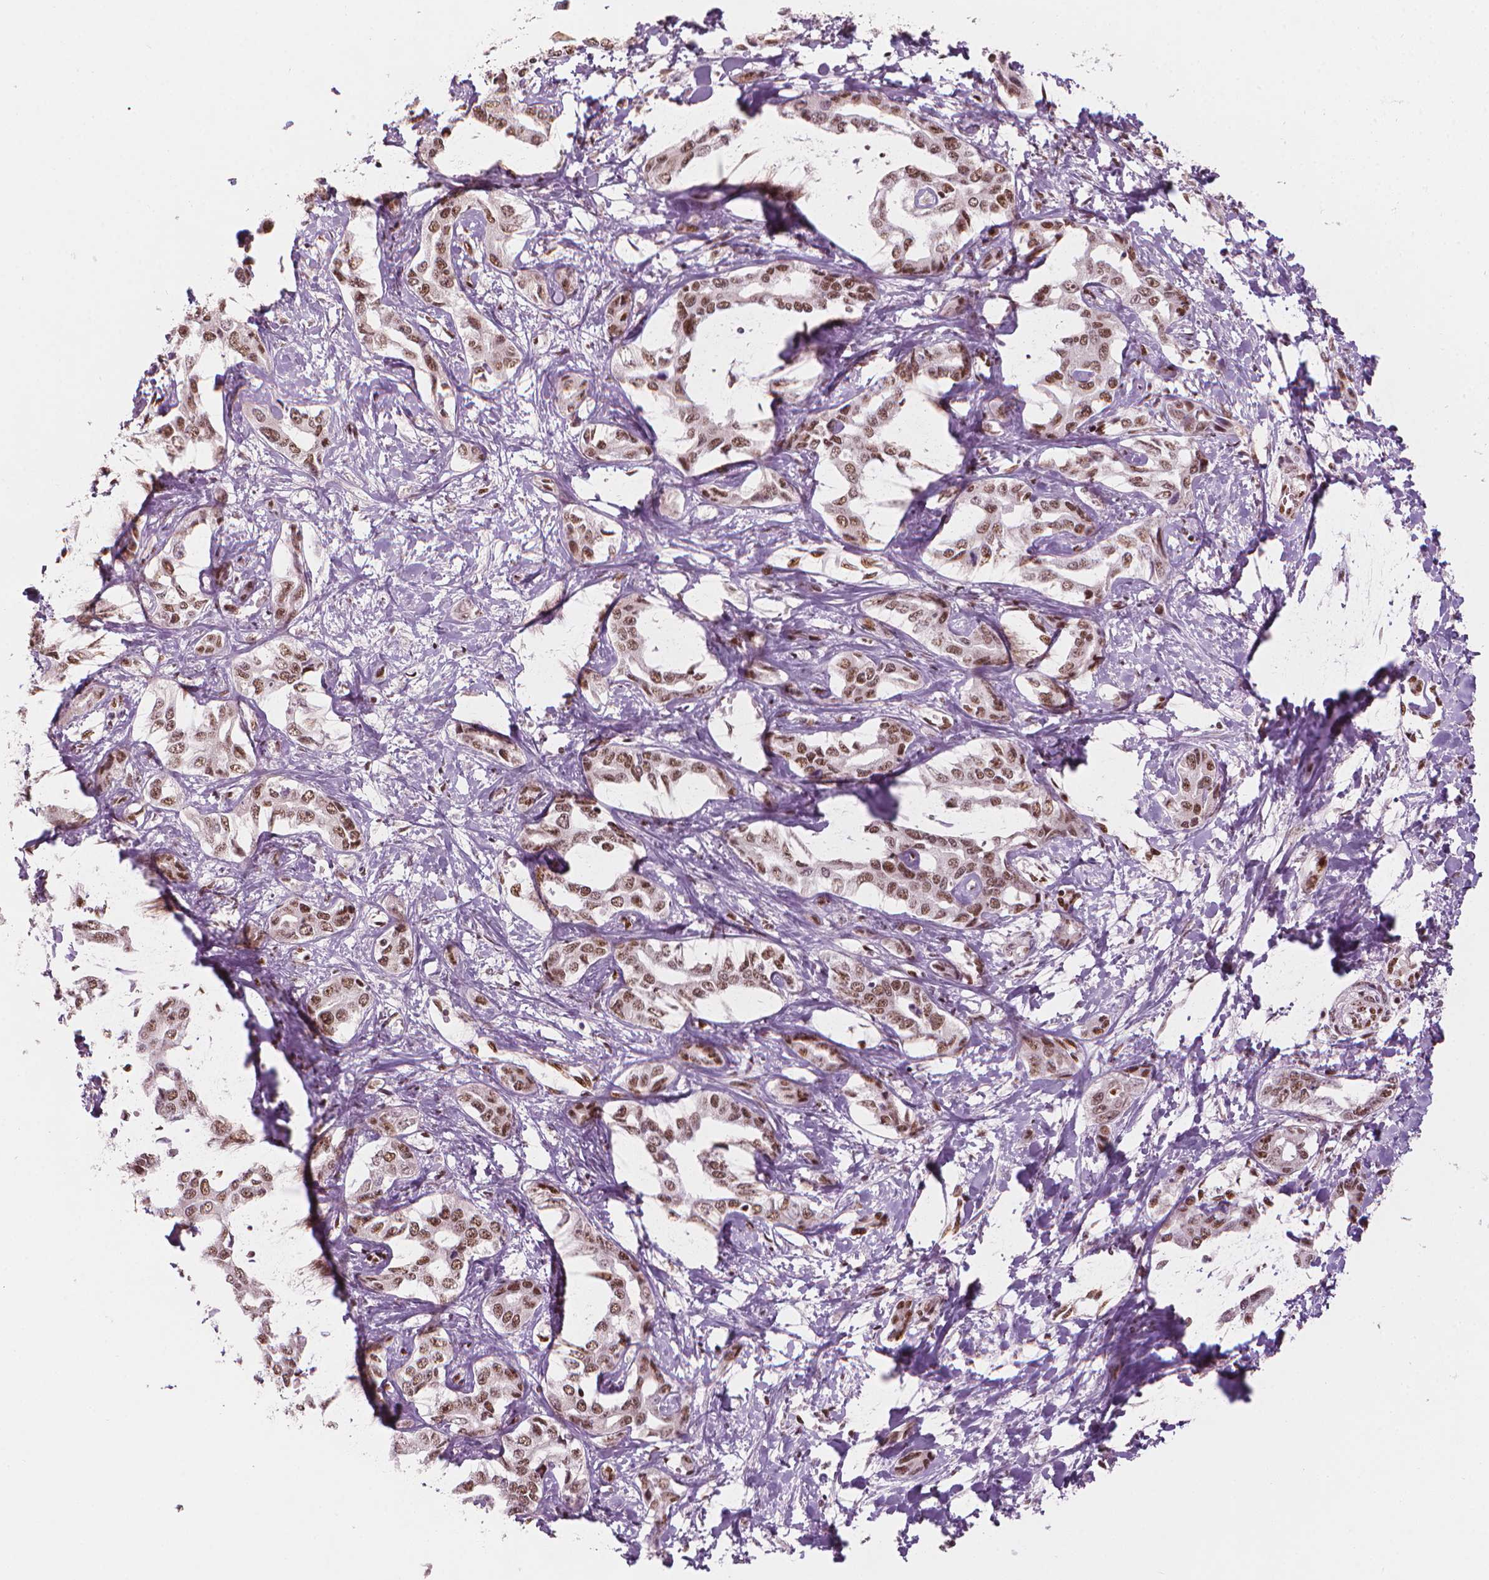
{"staining": {"intensity": "moderate", "quantity": ">75%", "location": "nuclear"}, "tissue": "liver cancer", "cell_type": "Tumor cells", "image_type": "cancer", "snomed": [{"axis": "morphology", "description": "Cholangiocarcinoma"}, {"axis": "topography", "description": "Liver"}], "caption": "A medium amount of moderate nuclear expression is appreciated in about >75% of tumor cells in liver cholangiocarcinoma tissue.", "gene": "ELF2", "patient": {"sex": "male", "age": 59}}